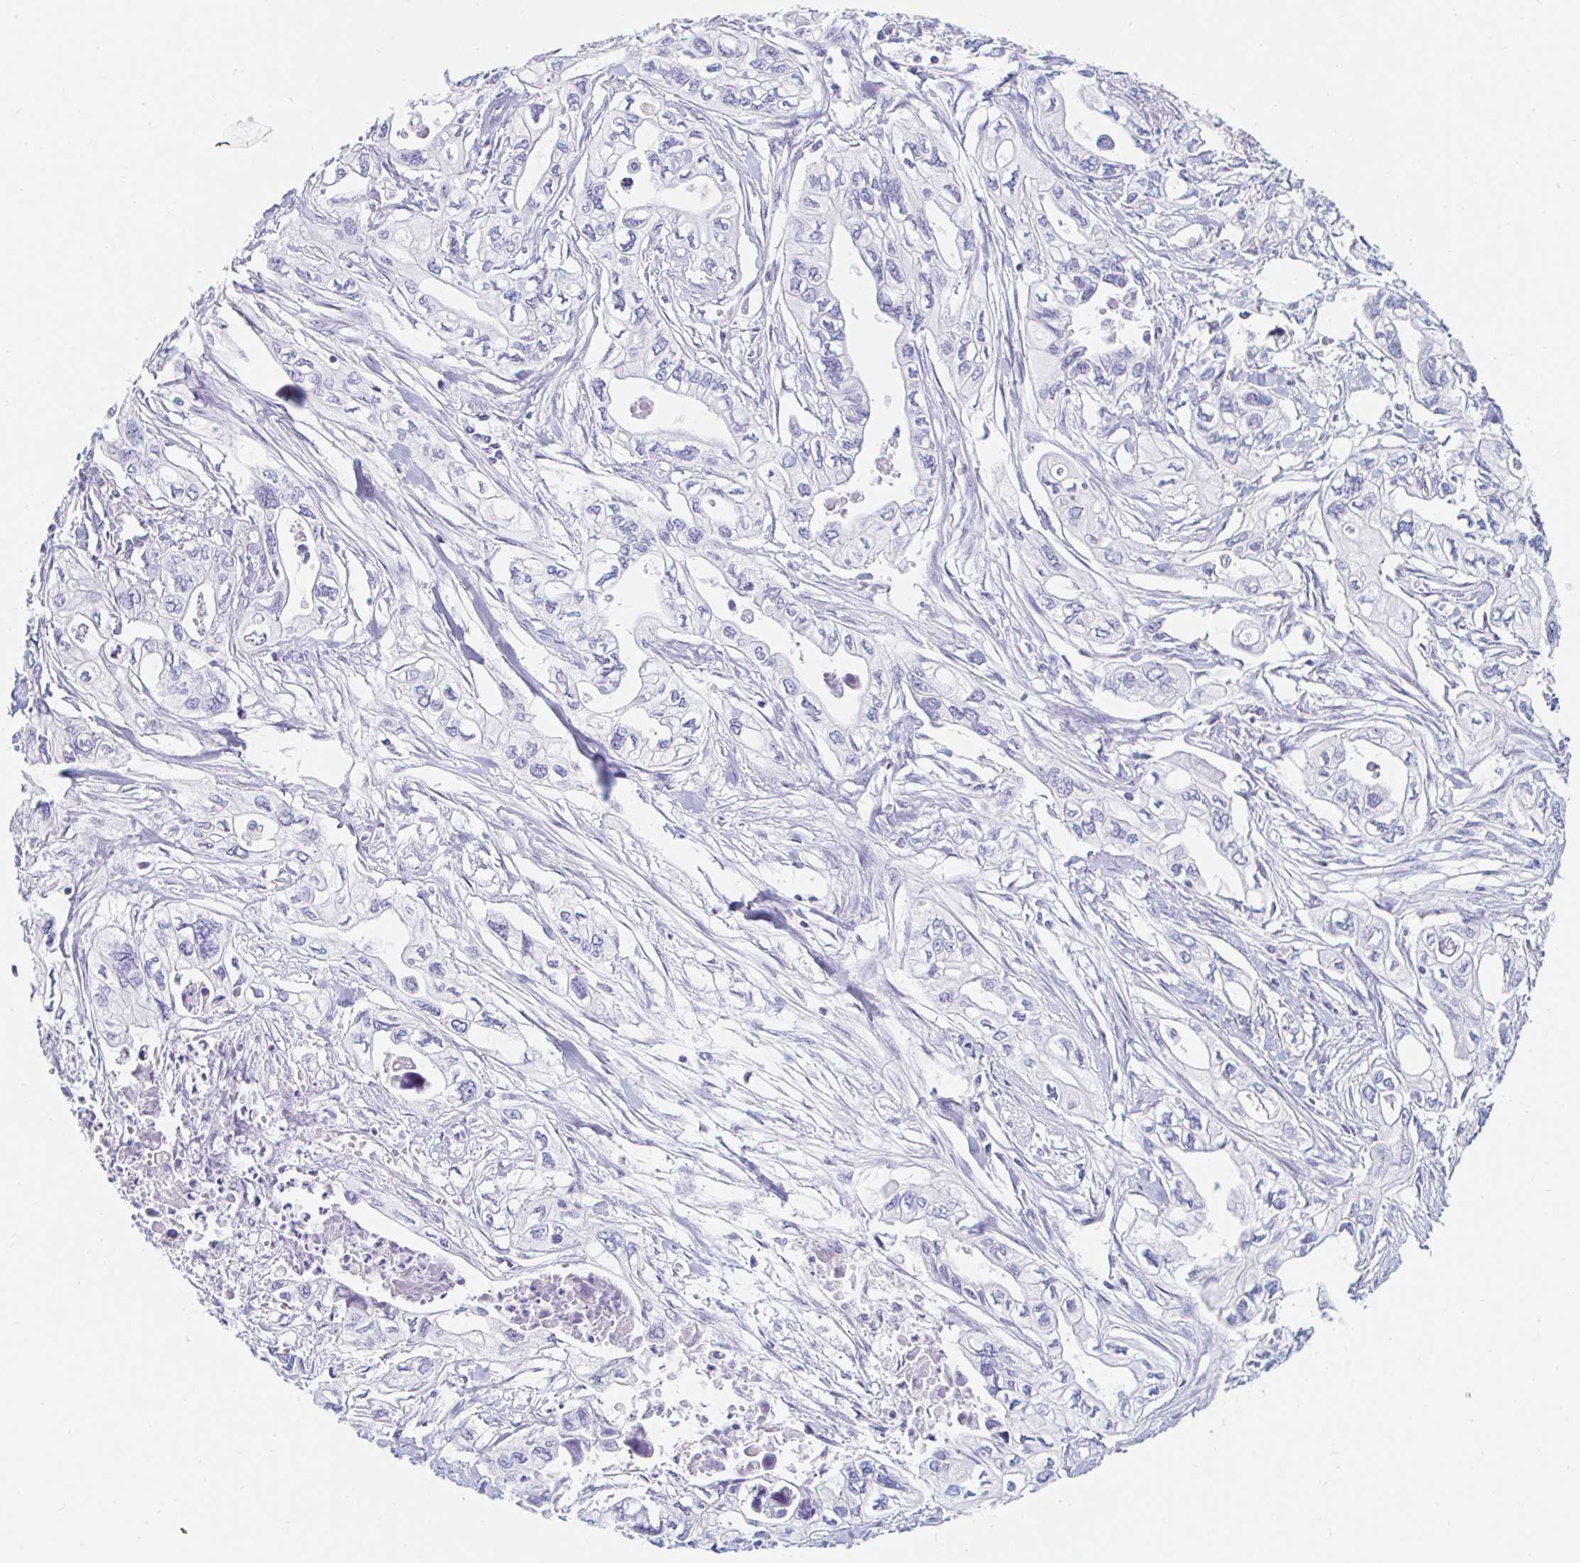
{"staining": {"intensity": "negative", "quantity": "none", "location": "none"}, "tissue": "pancreatic cancer", "cell_type": "Tumor cells", "image_type": "cancer", "snomed": [{"axis": "morphology", "description": "Adenocarcinoma, NOS"}, {"axis": "topography", "description": "Pancreas"}], "caption": "An IHC micrograph of adenocarcinoma (pancreatic) is shown. There is no staining in tumor cells of adenocarcinoma (pancreatic).", "gene": "TEX44", "patient": {"sex": "male", "age": 68}}